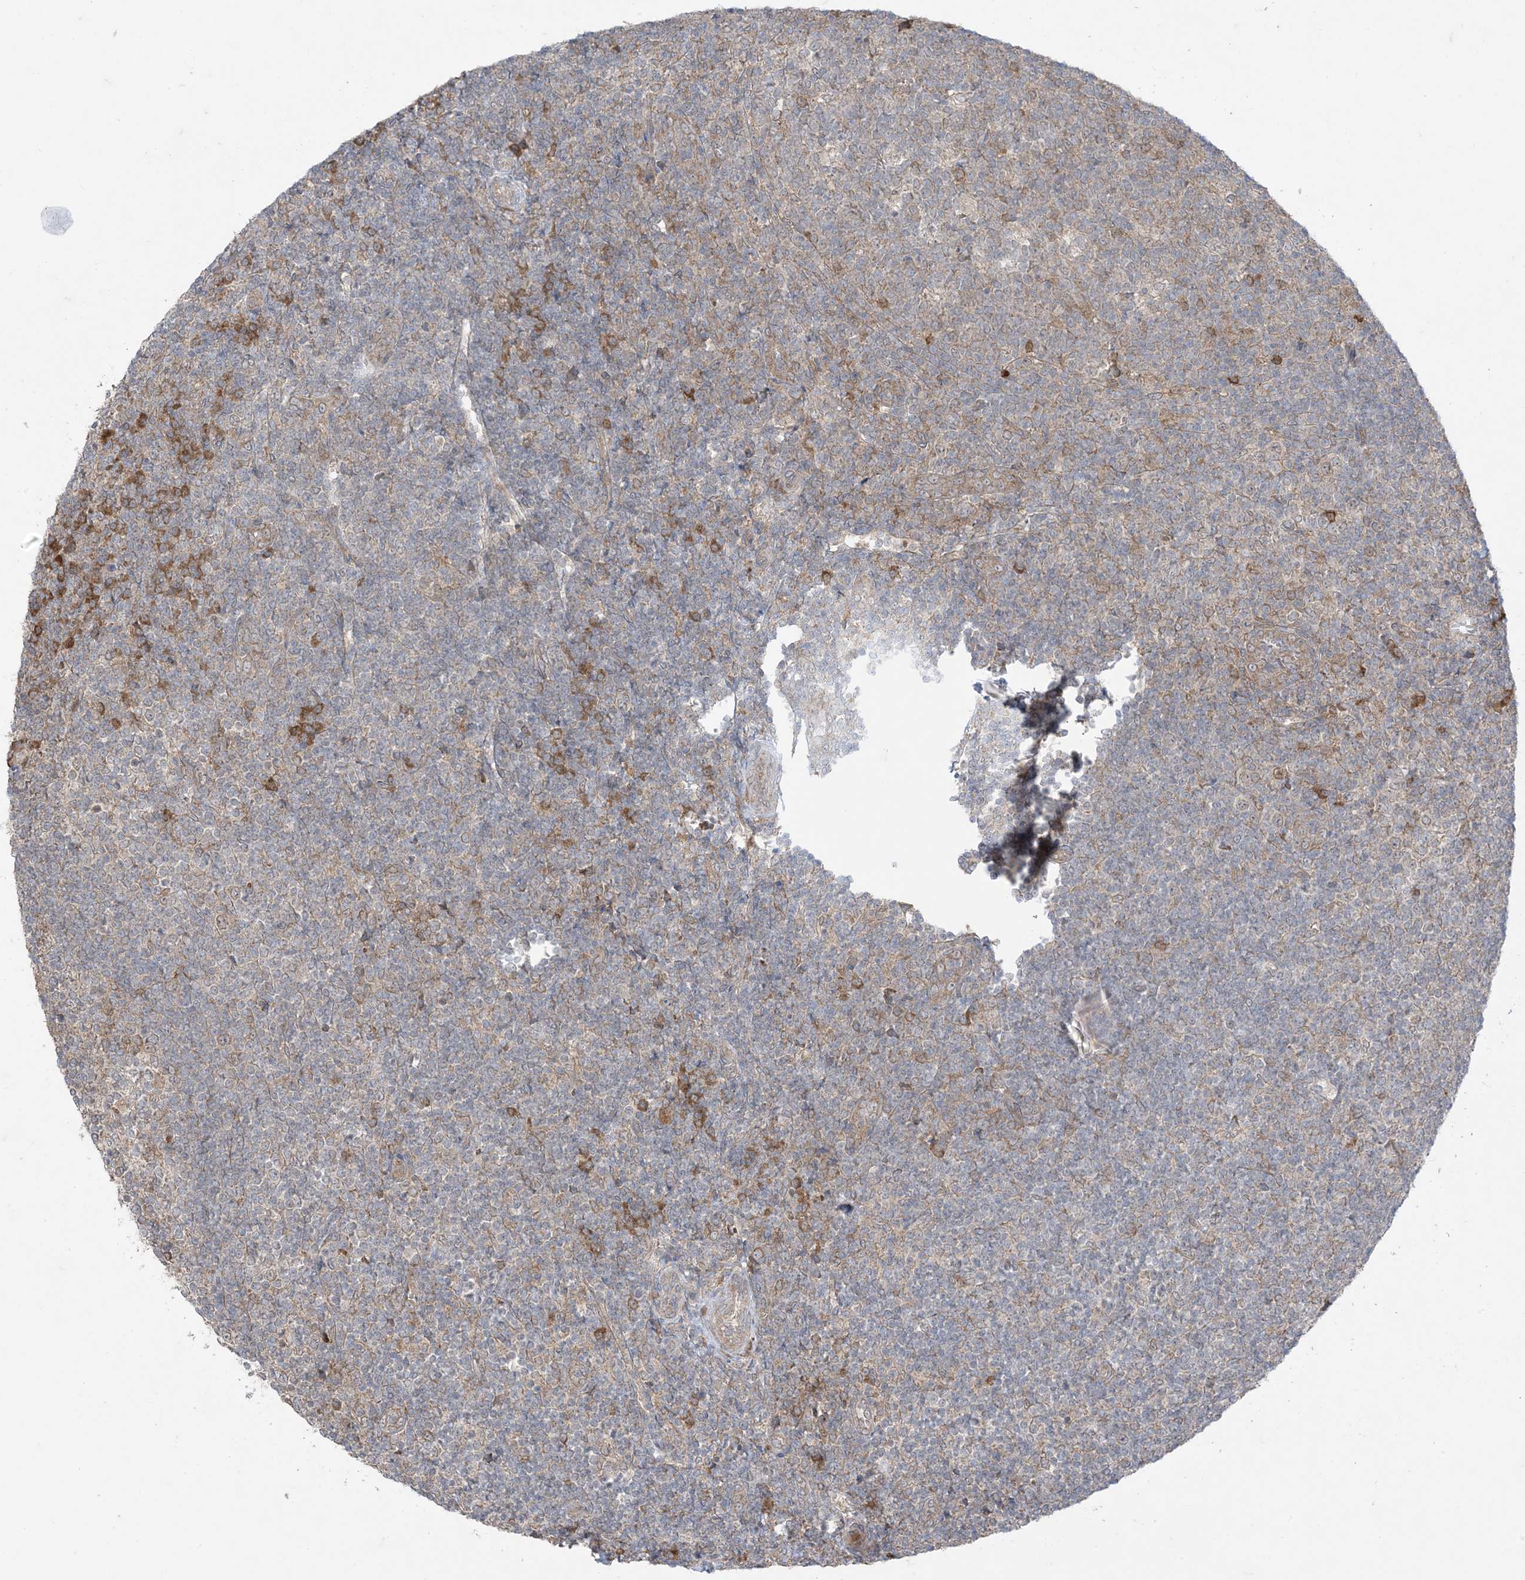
{"staining": {"intensity": "moderate", "quantity": "<25%", "location": "cytoplasmic/membranous"}, "tissue": "tonsil", "cell_type": "Germinal center cells", "image_type": "normal", "snomed": [{"axis": "morphology", "description": "Normal tissue, NOS"}, {"axis": "topography", "description": "Tonsil"}], "caption": "Germinal center cells reveal moderate cytoplasmic/membranous staining in approximately <25% of cells in unremarkable tonsil. (Stains: DAB (3,3'-diaminobenzidine) in brown, nuclei in blue, Microscopy: brightfield microscopy at high magnification).", "gene": "ODC1", "patient": {"sex": "female", "age": 19}}